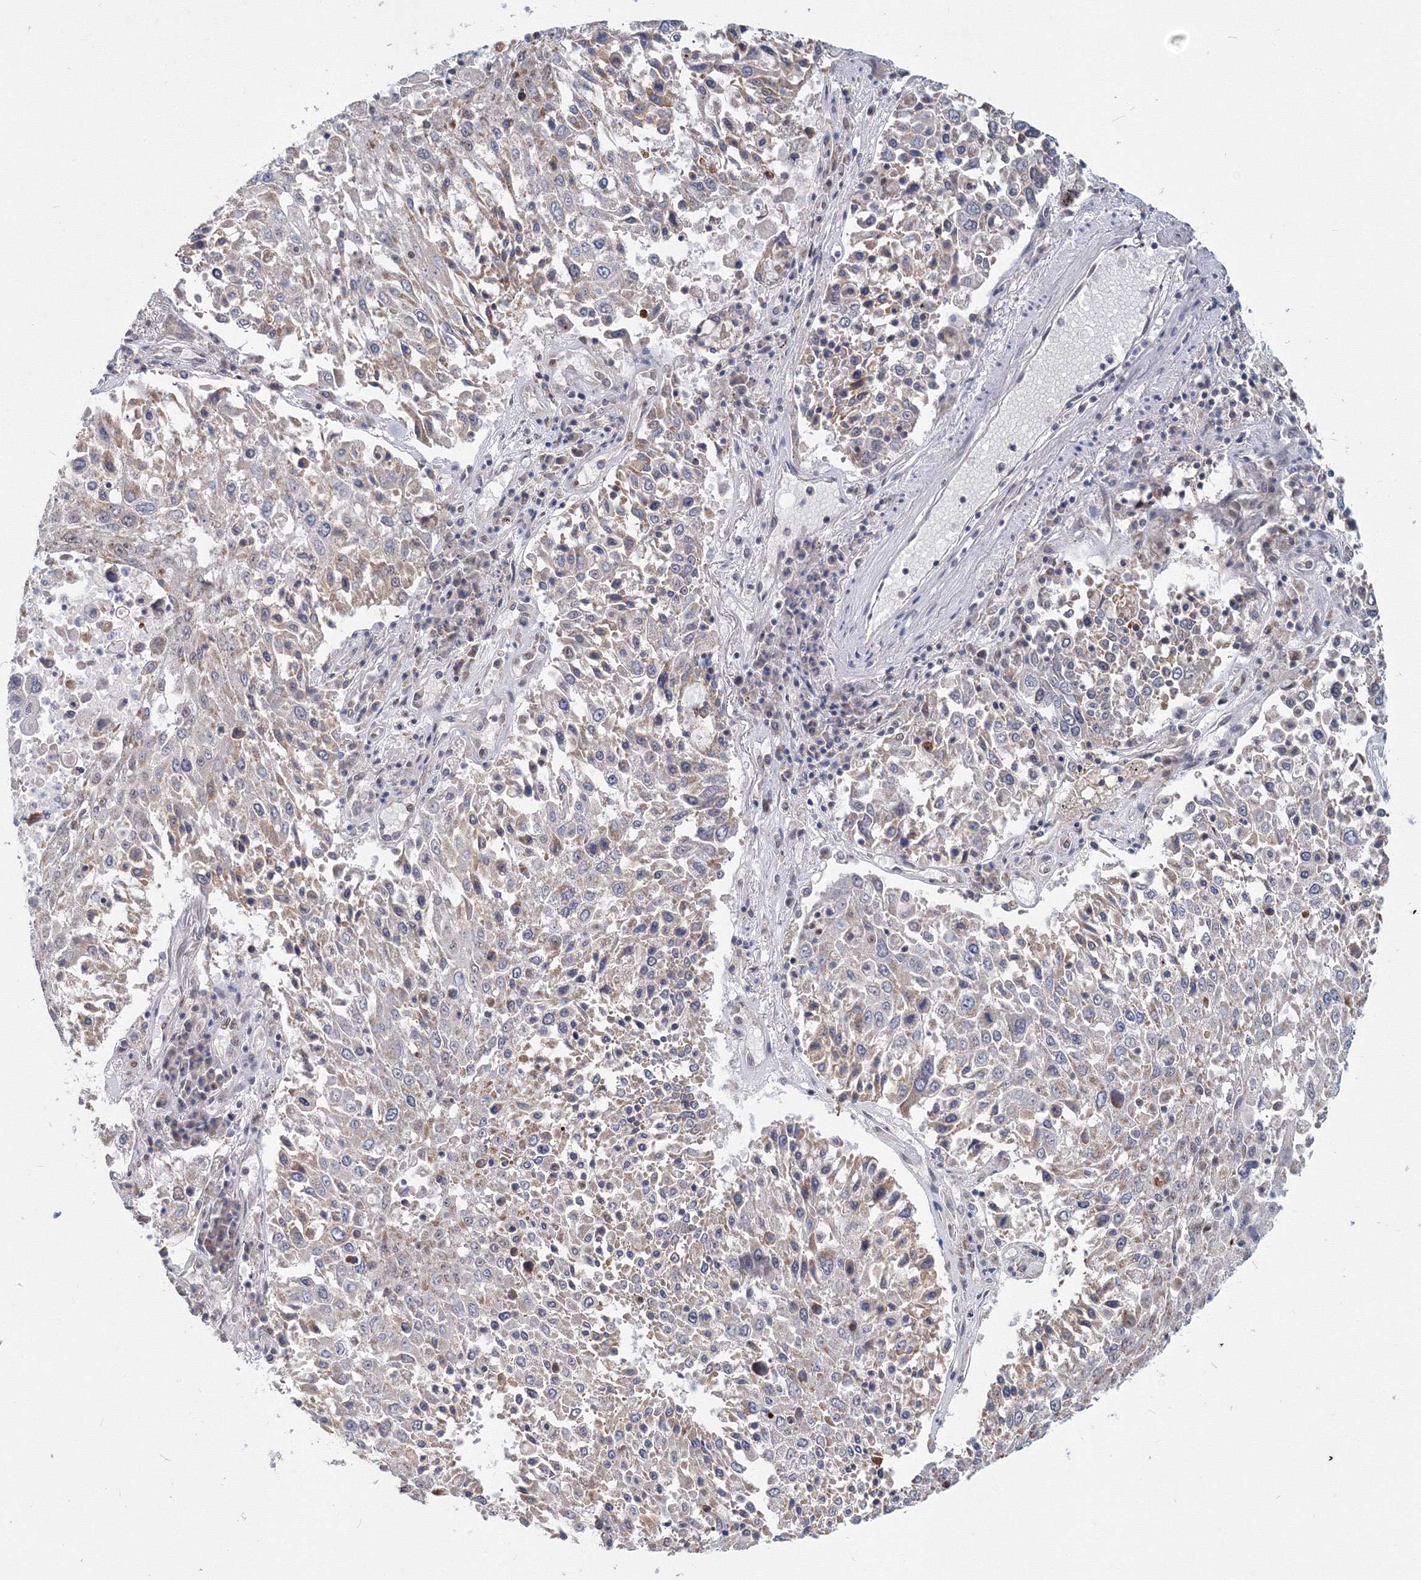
{"staining": {"intensity": "weak", "quantity": "<25%", "location": "cytoplasmic/membranous"}, "tissue": "lung cancer", "cell_type": "Tumor cells", "image_type": "cancer", "snomed": [{"axis": "morphology", "description": "Squamous cell carcinoma, NOS"}, {"axis": "topography", "description": "Lung"}], "caption": "The image shows no staining of tumor cells in squamous cell carcinoma (lung).", "gene": "SF3B6", "patient": {"sex": "male", "age": 65}}